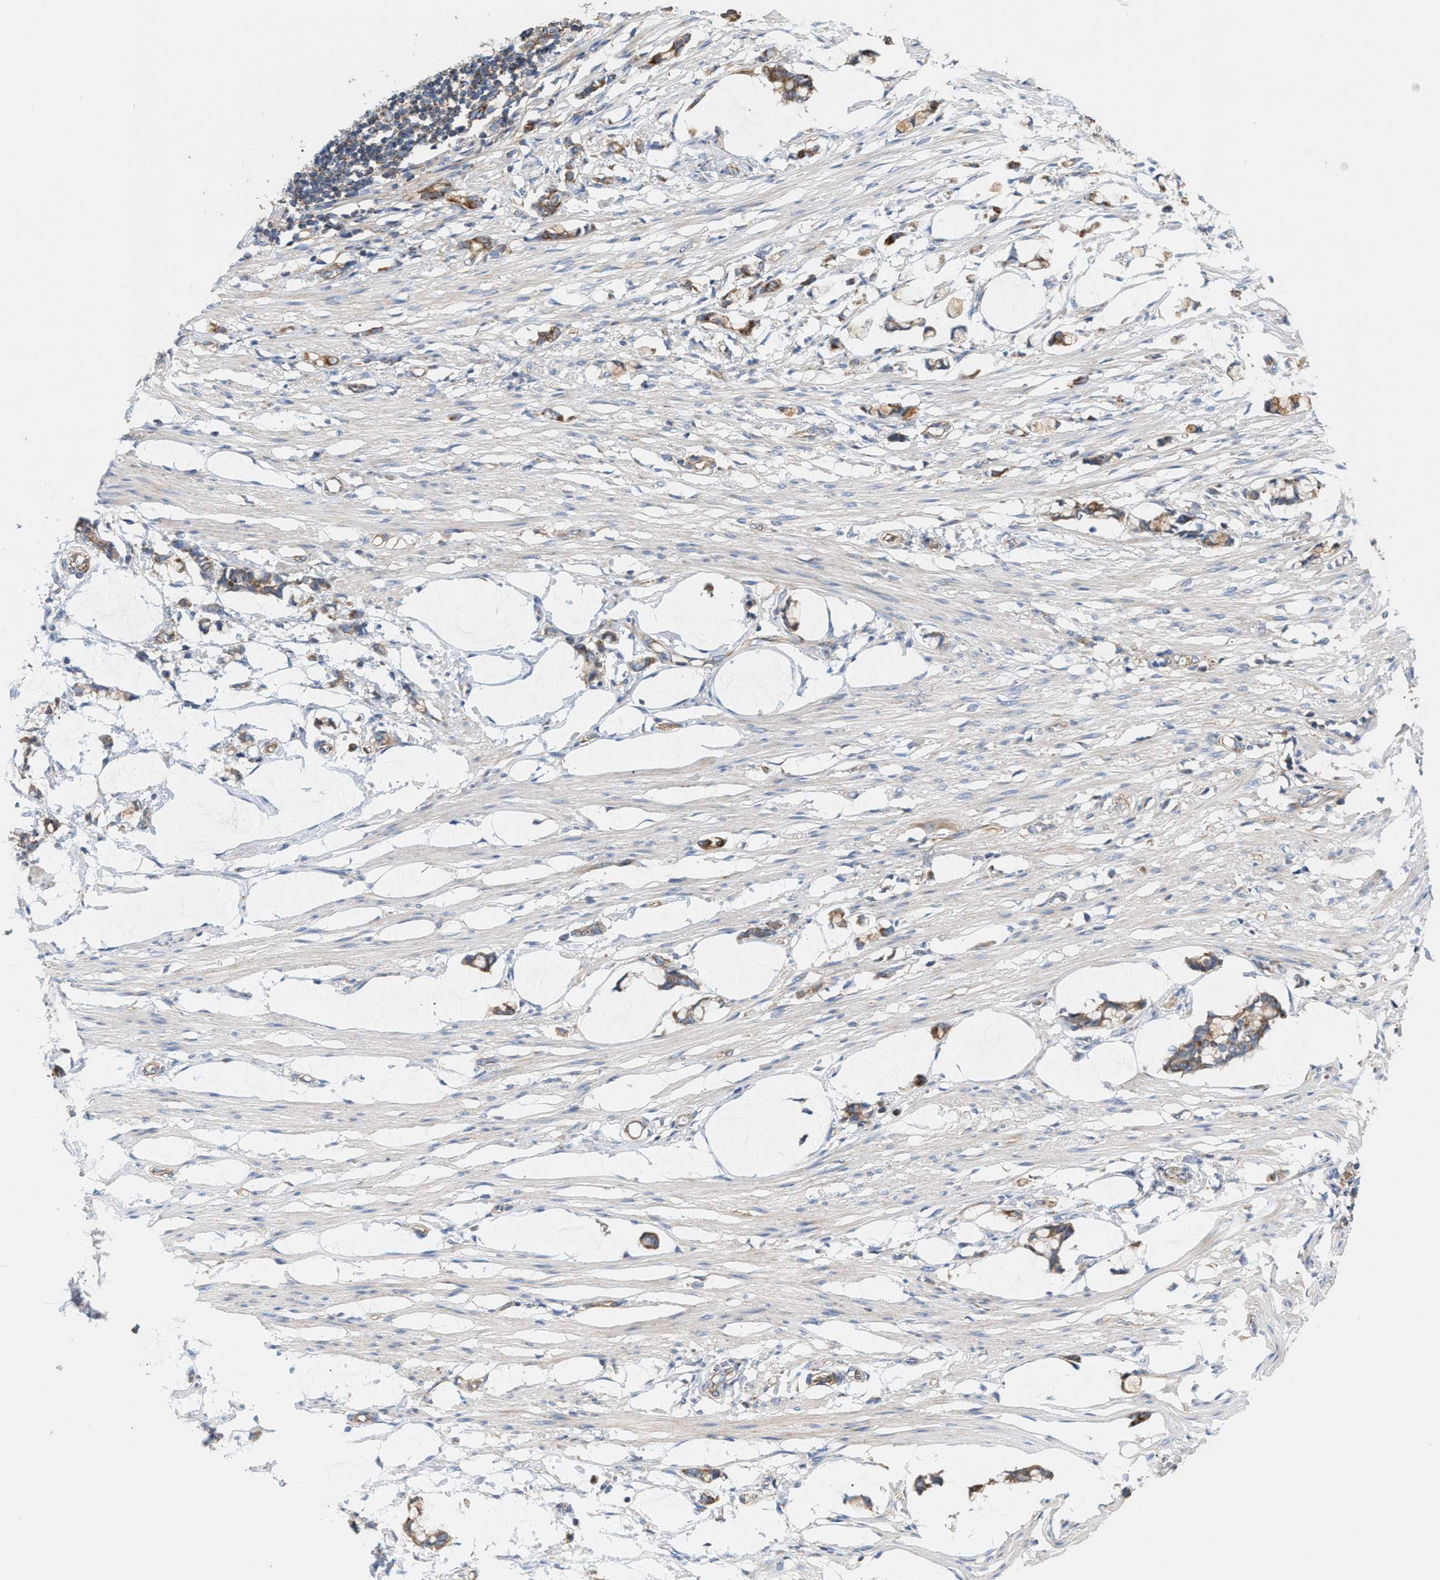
{"staining": {"intensity": "weak", "quantity": "<25%", "location": "cytoplasmic/membranous"}, "tissue": "smooth muscle", "cell_type": "Smooth muscle cells", "image_type": "normal", "snomed": [{"axis": "morphology", "description": "Normal tissue, NOS"}, {"axis": "morphology", "description": "Adenocarcinoma, NOS"}, {"axis": "topography", "description": "Smooth muscle"}, {"axis": "topography", "description": "Colon"}], "caption": "Image shows no protein positivity in smooth muscle cells of benign smooth muscle.", "gene": "OXSM", "patient": {"sex": "male", "age": 14}}